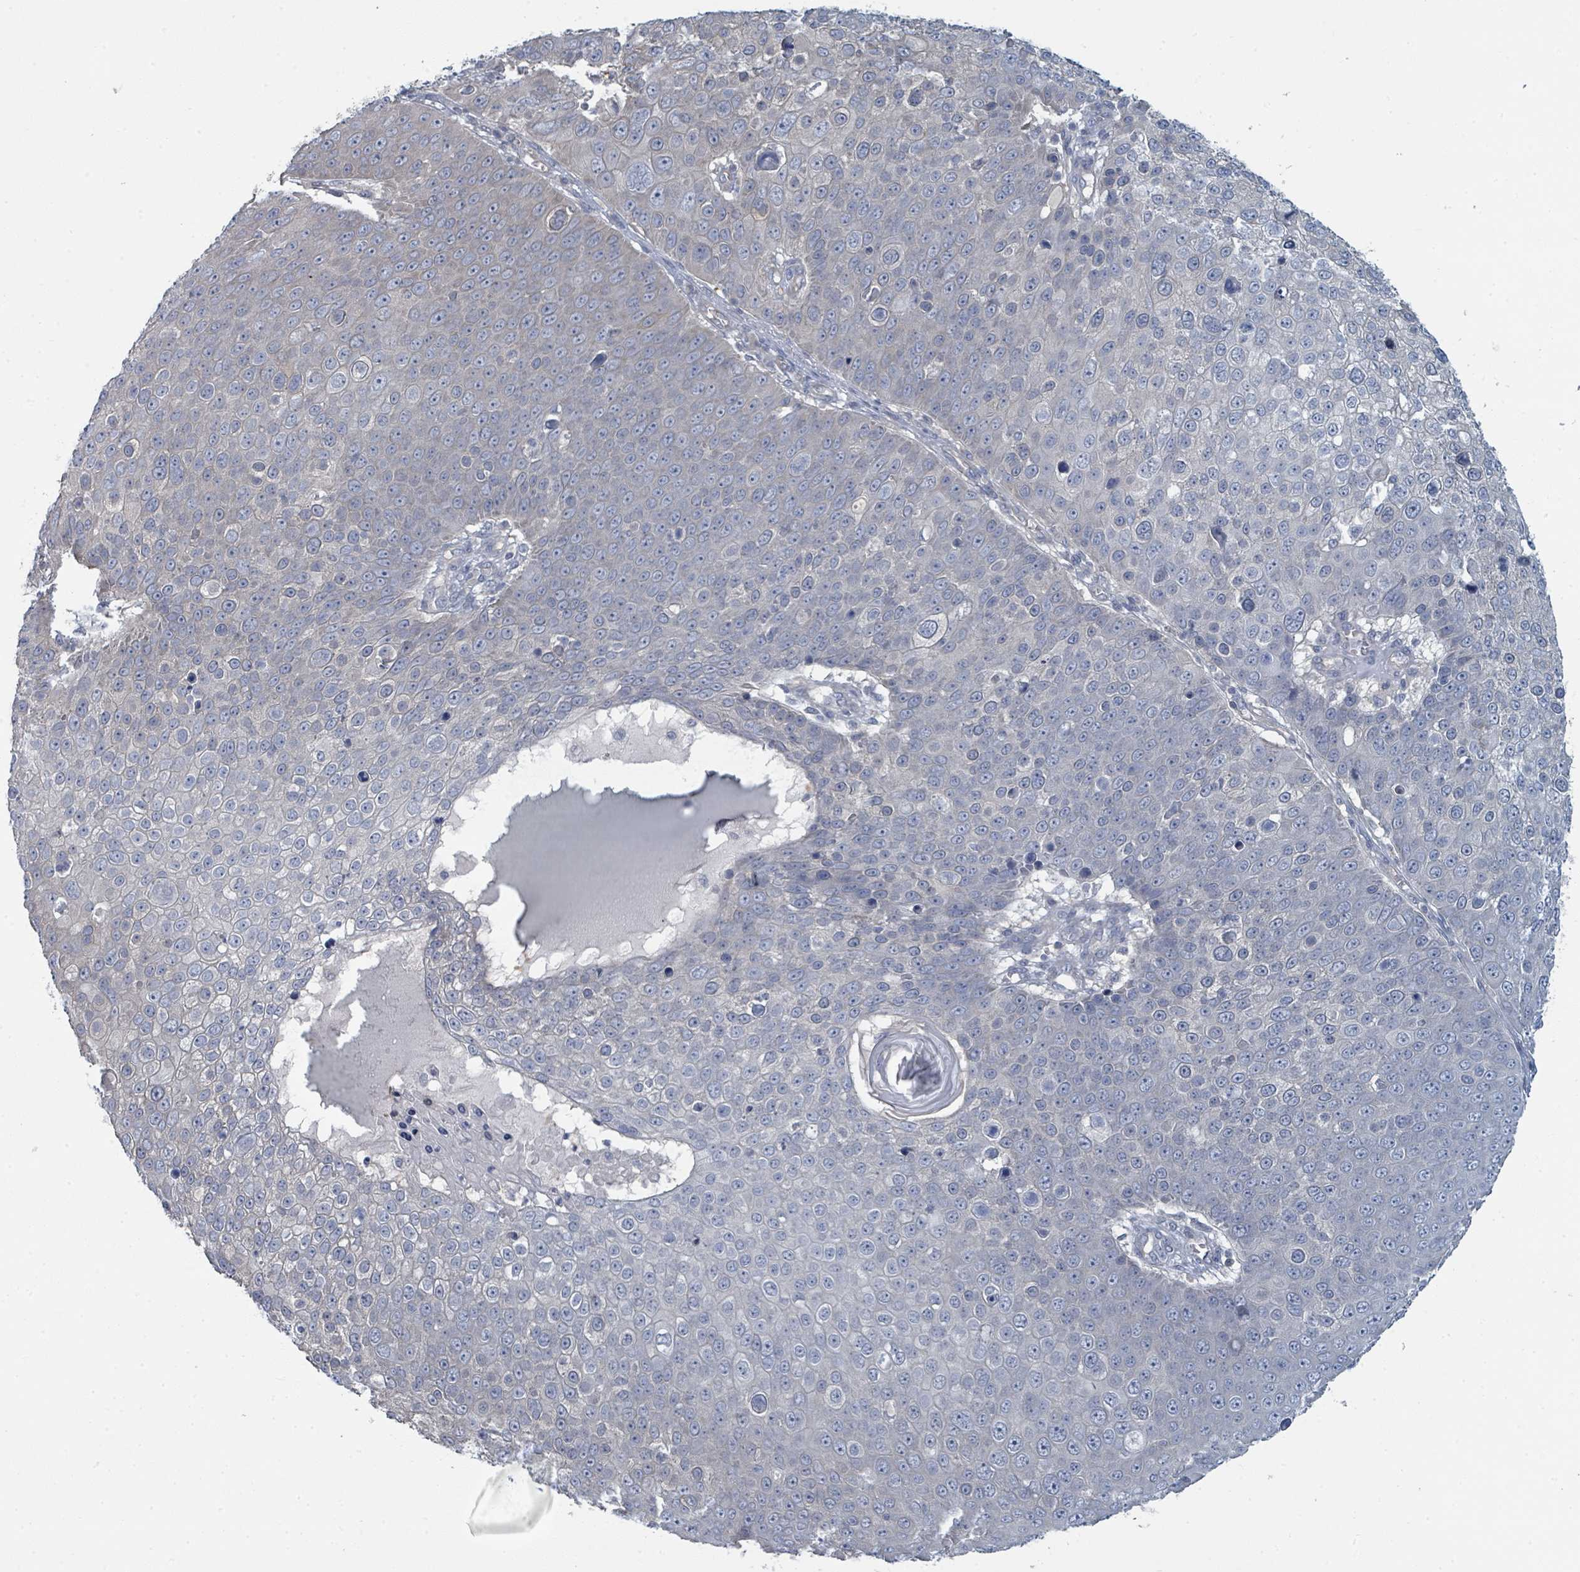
{"staining": {"intensity": "negative", "quantity": "none", "location": "none"}, "tissue": "skin cancer", "cell_type": "Tumor cells", "image_type": "cancer", "snomed": [{"axis": "morphology", "description": "Squamous cell carcinoma, NOS"}, {"axis": "topography", "description": "Skin"}], "caption": "A micrograph of skin squamous cell carcinoma stained for a protein exhibits no brown staining in tumor cells. (DAB (3,3'-diaminobenzidine) immunohistochemistry with hematoxylin counter stain).", "gene": "SLC25A45", "patient": {"sex": "male", "age": 71}}